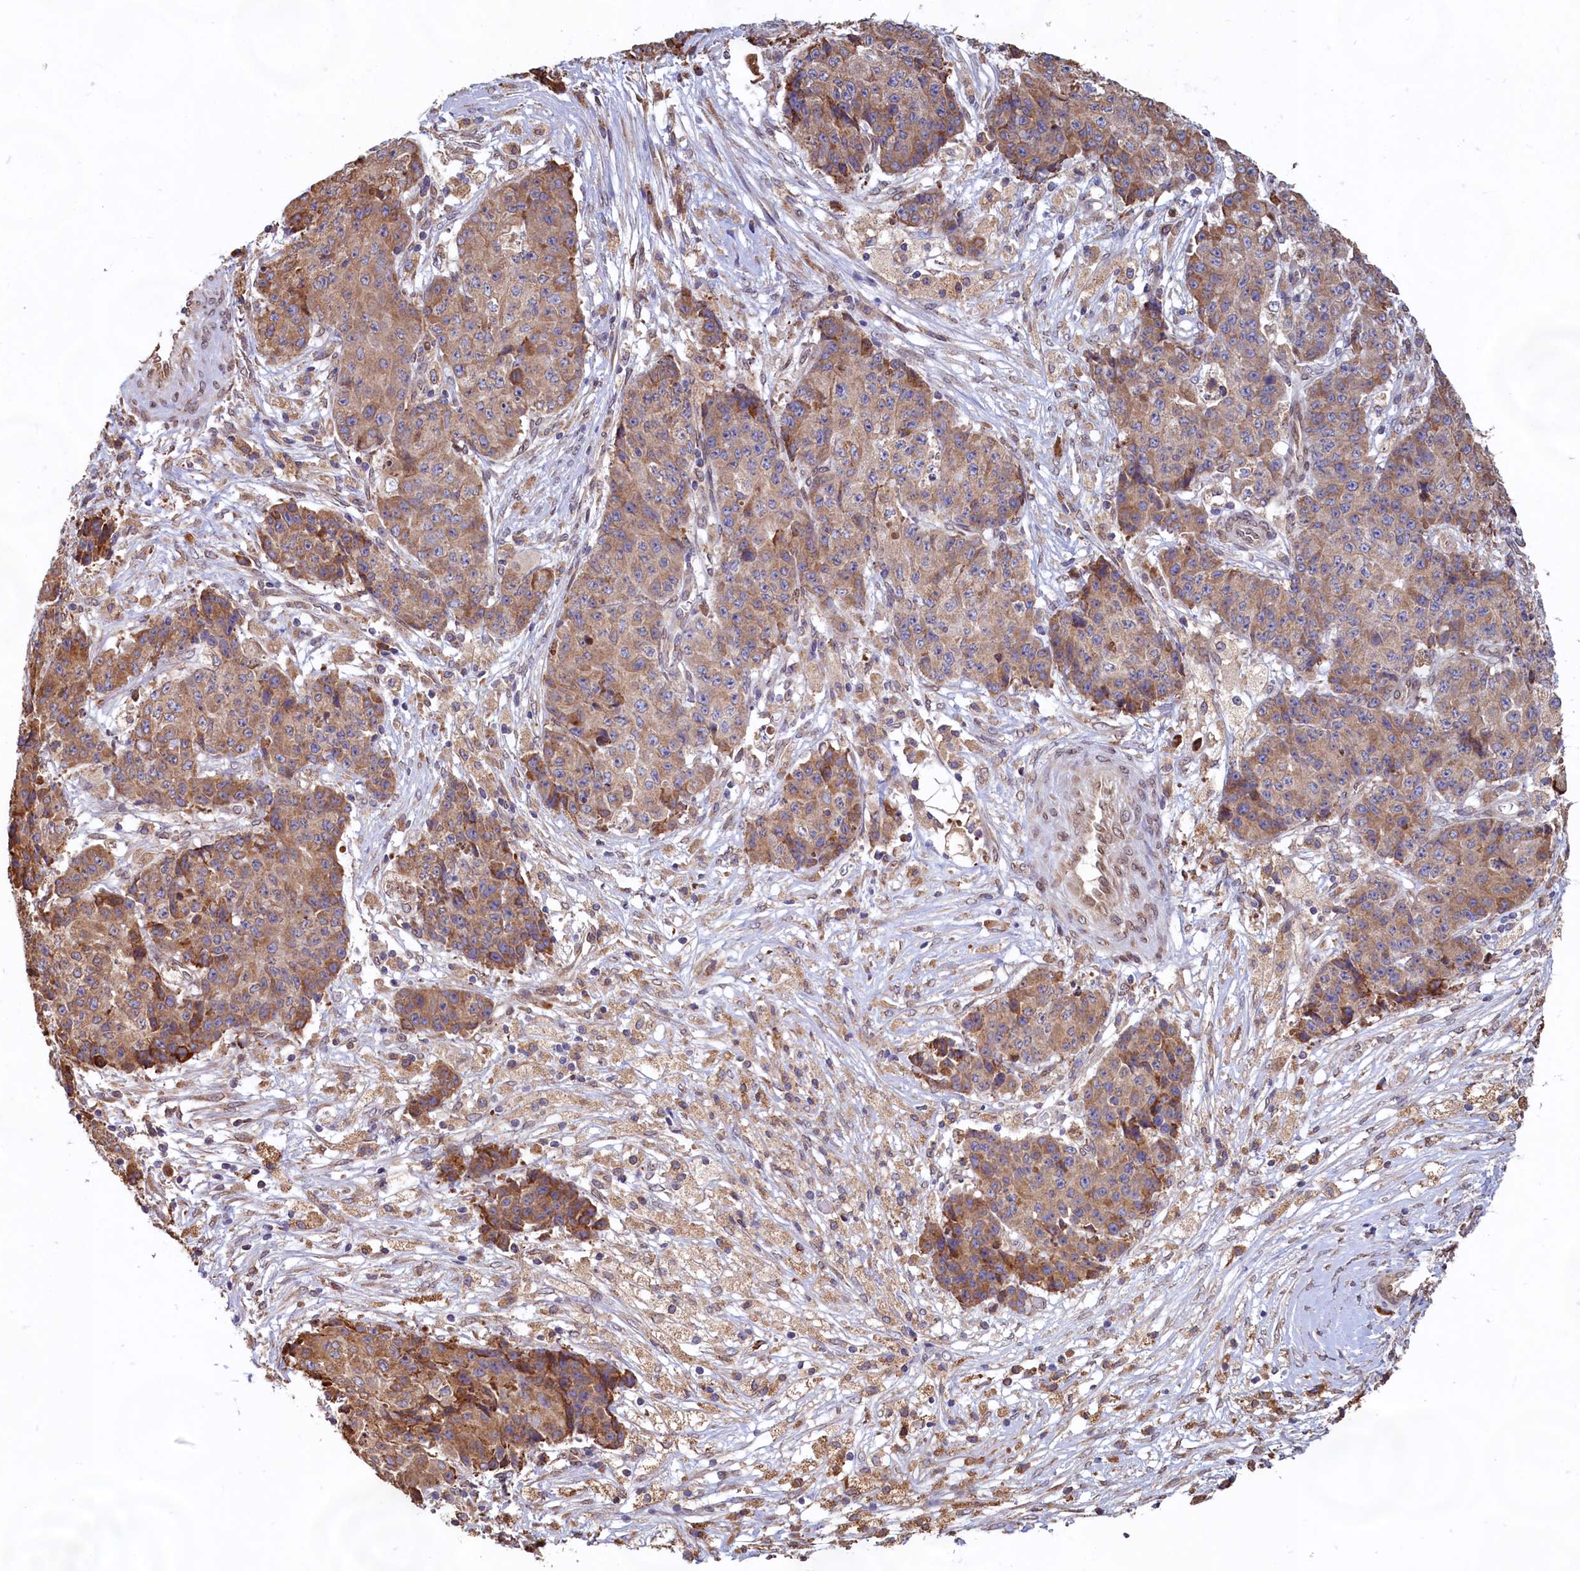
{"staining": {"intensity": "strong", "quantity": ">75%", "location": "cytoplasmic/membranous"}, "tissue": "ovarian cancer", "cell_type": "Tumor cells", "image_type": "cancer", "snomed": [{"axis": "morphology", "description": "Carcinoma, endometroid"}, {"axis": "topography", "description": "Ovary"}], "caption": "IHC photomicrograph of neoplastic tissue: human endometroid carcinoma (ovarian) stained using immunohistochemistry displays high levels of strong protein expression localized specifically in the cytoplasmic/membranous of tumor cells, appearing as a cytoplasmic/membranous brown color.", "gene": "TBC1D19", "patient": {"sex": "female", "age": 42}}